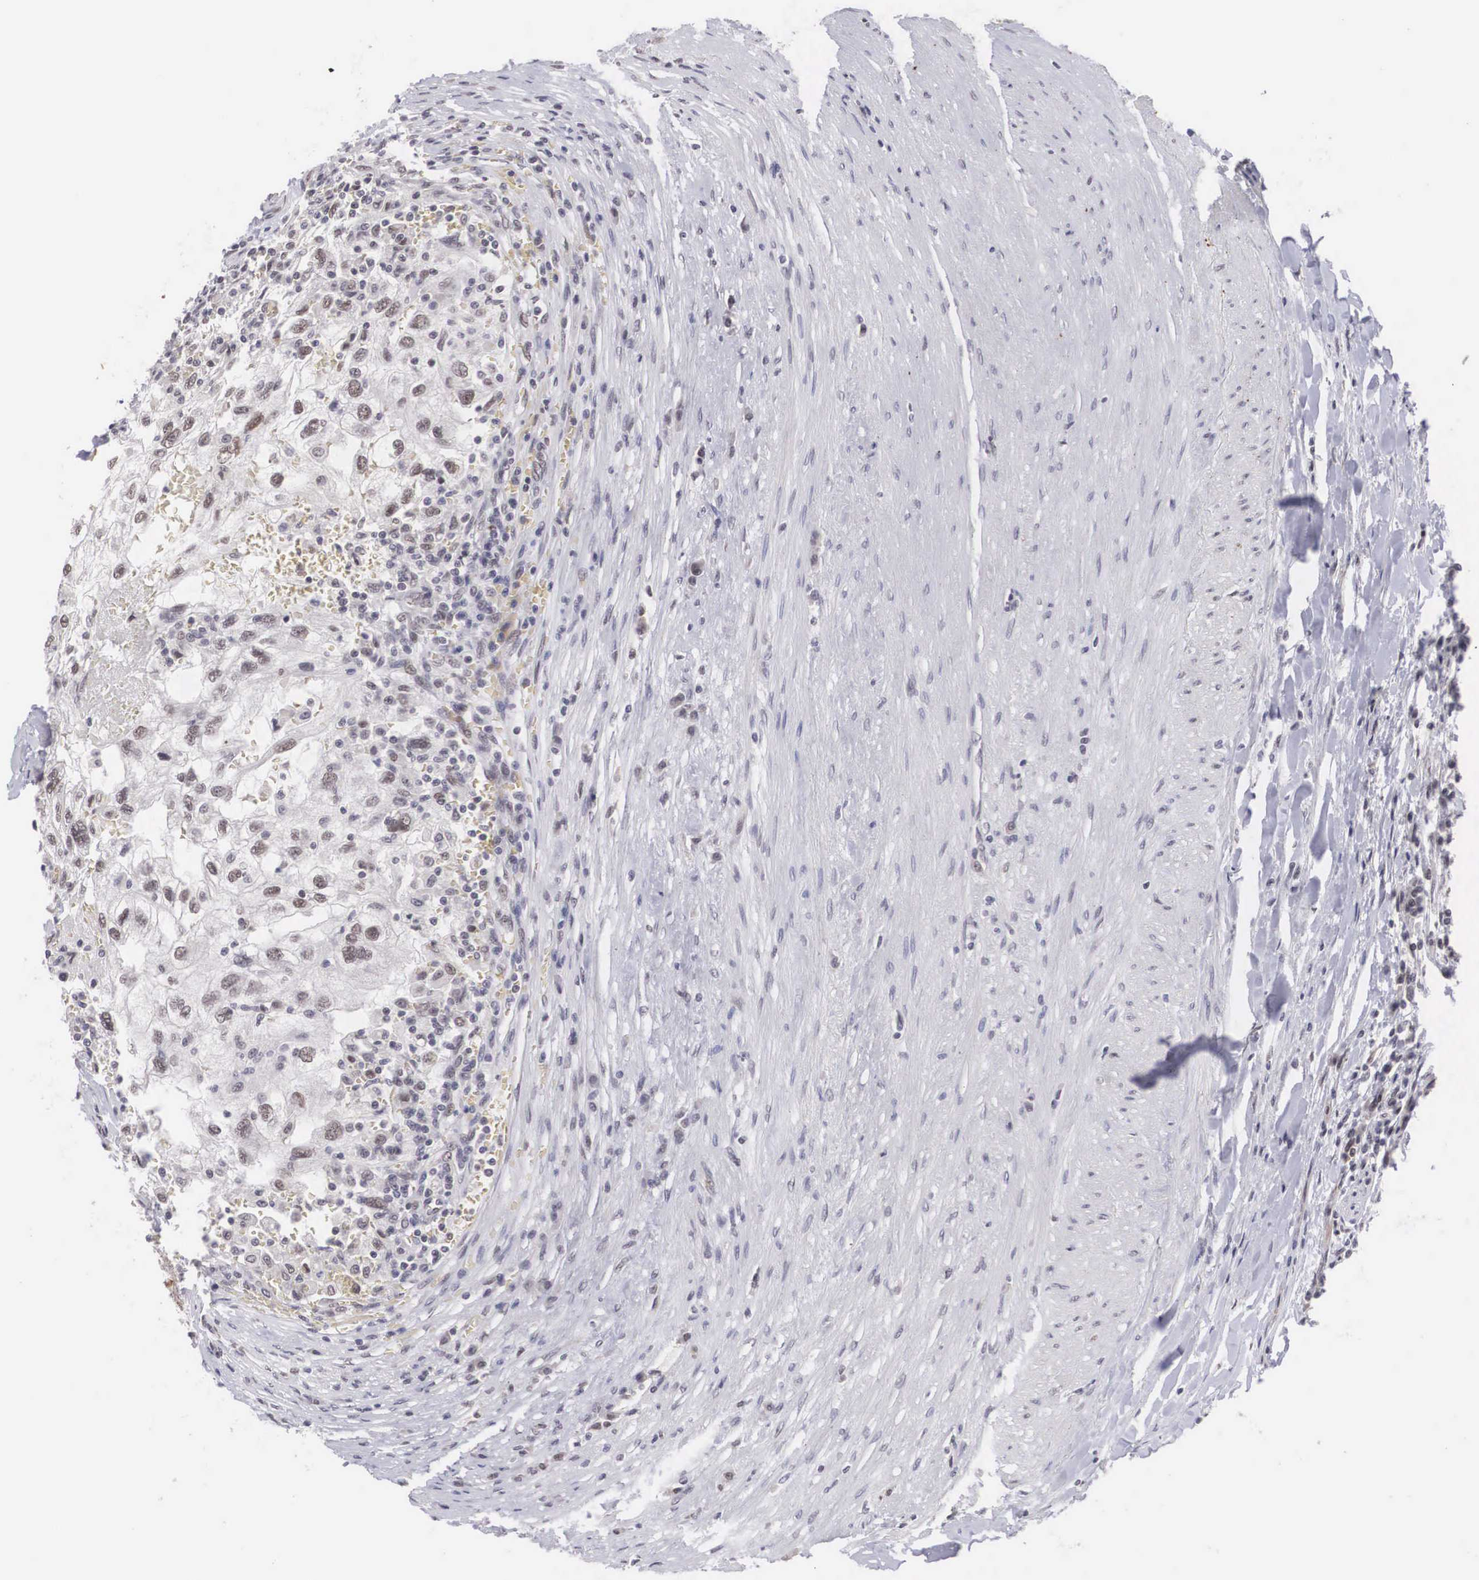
{"staining": {"intensity": "weak", "quantity": "25%-75%", "location": "nuclear"}, "tissue": "renal cancer", "cell_type": "Tumor cells", "image_type": "cancer", "snomed": [{"axis": "morphology", "description": "Normal tissue, NOS"}, {"axis": "morphology", "description": "Adenocarcinoma, NOS"}, {"axis": "topography", "description": "Kidney"}], "caption": "DAB (3,3'-diaminobenzidine) immunohistochemical staining of human renal cancer (adenocarcinoma) demonstrates weak nuclear protein staining in approximately 25%-75% of tumor cells. Immunohistochemistry (ihc) stains the protein in brown and the nuclei are stained blue.", "gene": "MORC2", "patient": {"sex": "male", "age": 71}}